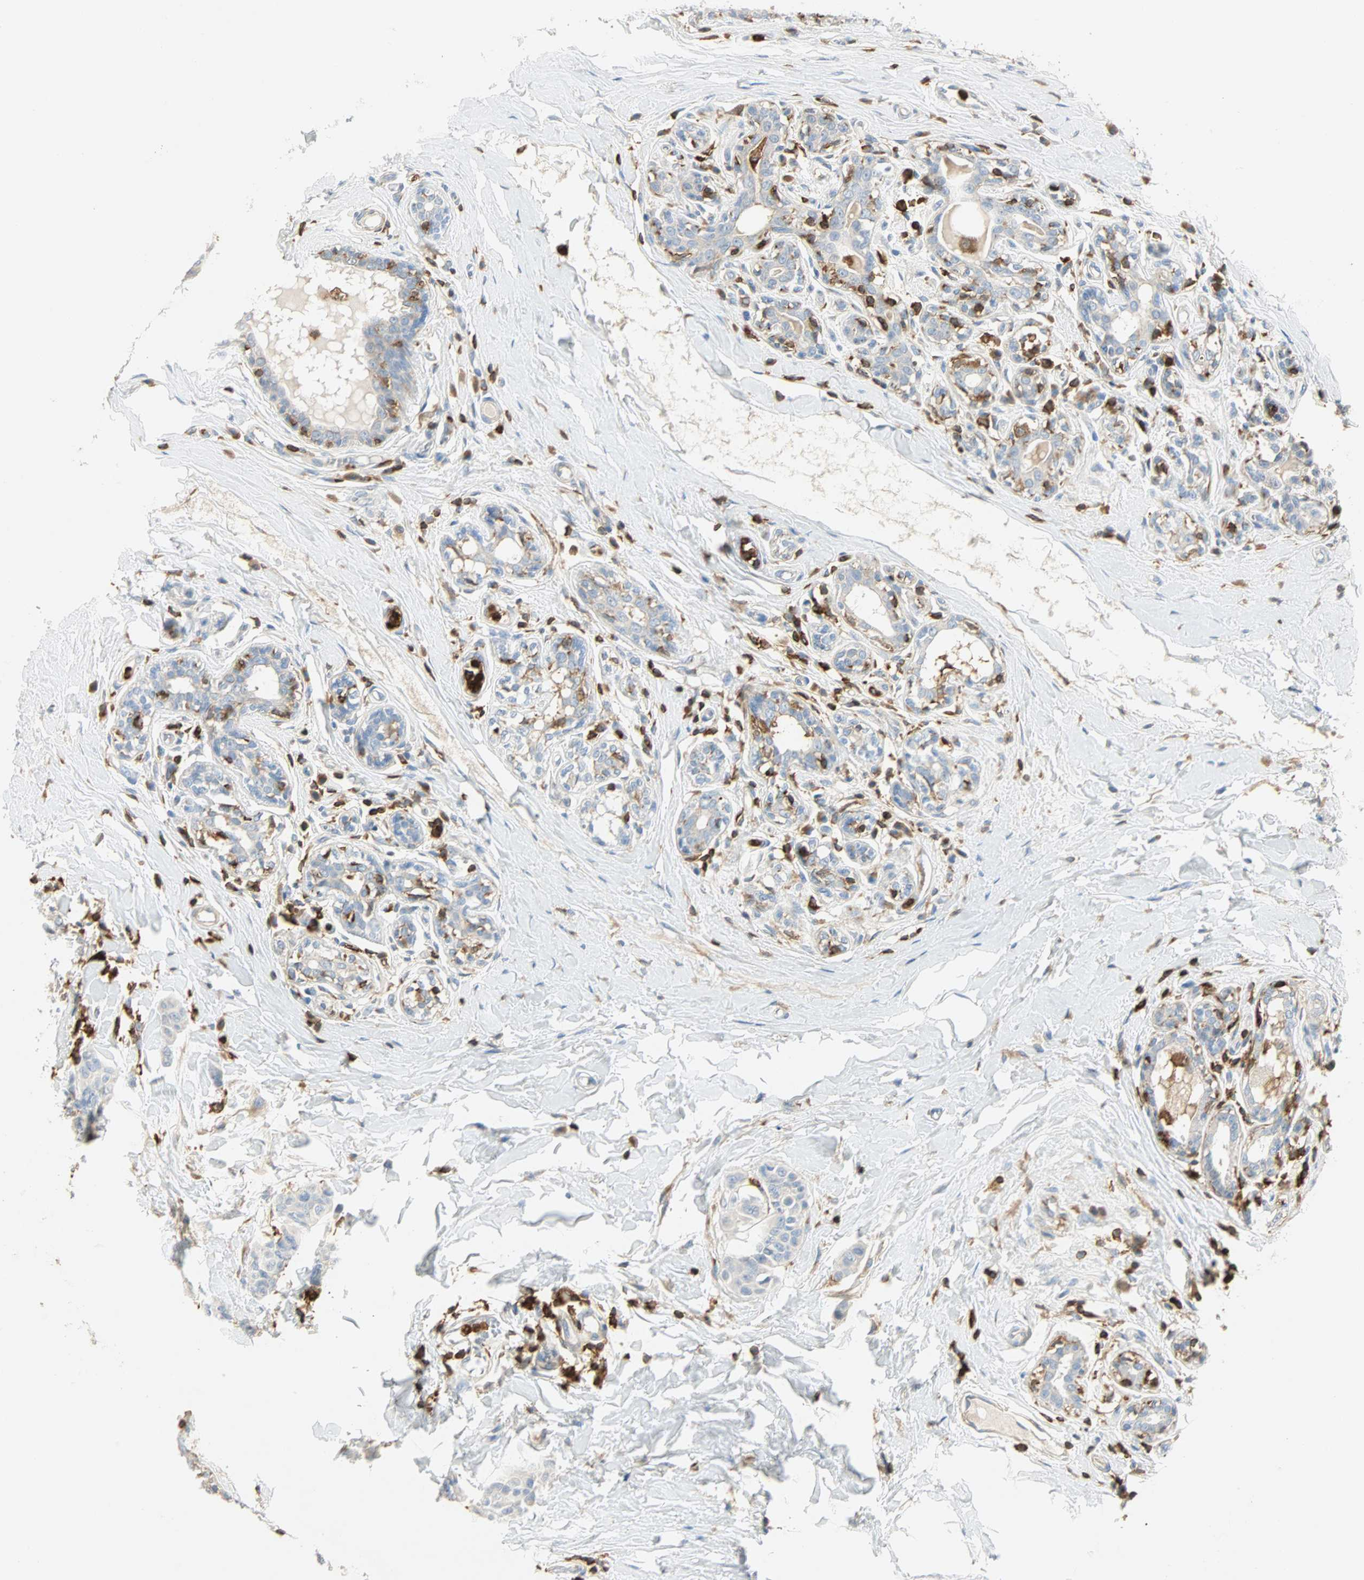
{"staining": {"intensity": "negative", "quantity": "none", "location": "none"}, "tissue": "breast cancer", "cell_type": "Tumor cells", "image_type": "cancer", "snomed": [{"axis": "morphology", "description": "Normal tissue, NOS"}, {"axis": "morphology", "description": "Duct carcinoma"}, {"axis": "topography", "description": "Breast"}], "caption": "IHC micrograph of breast cancer stained for a protein (brown), which displays no expression in tumor cells. Brightfield microscopy of IHC stained with DAB (3,3'-diaminobenzidine) (brown) and hematoxylin (blue), captured at high magnification.", "gene": "FMNL1", "patient": {"sex": "female", "age": 40}}